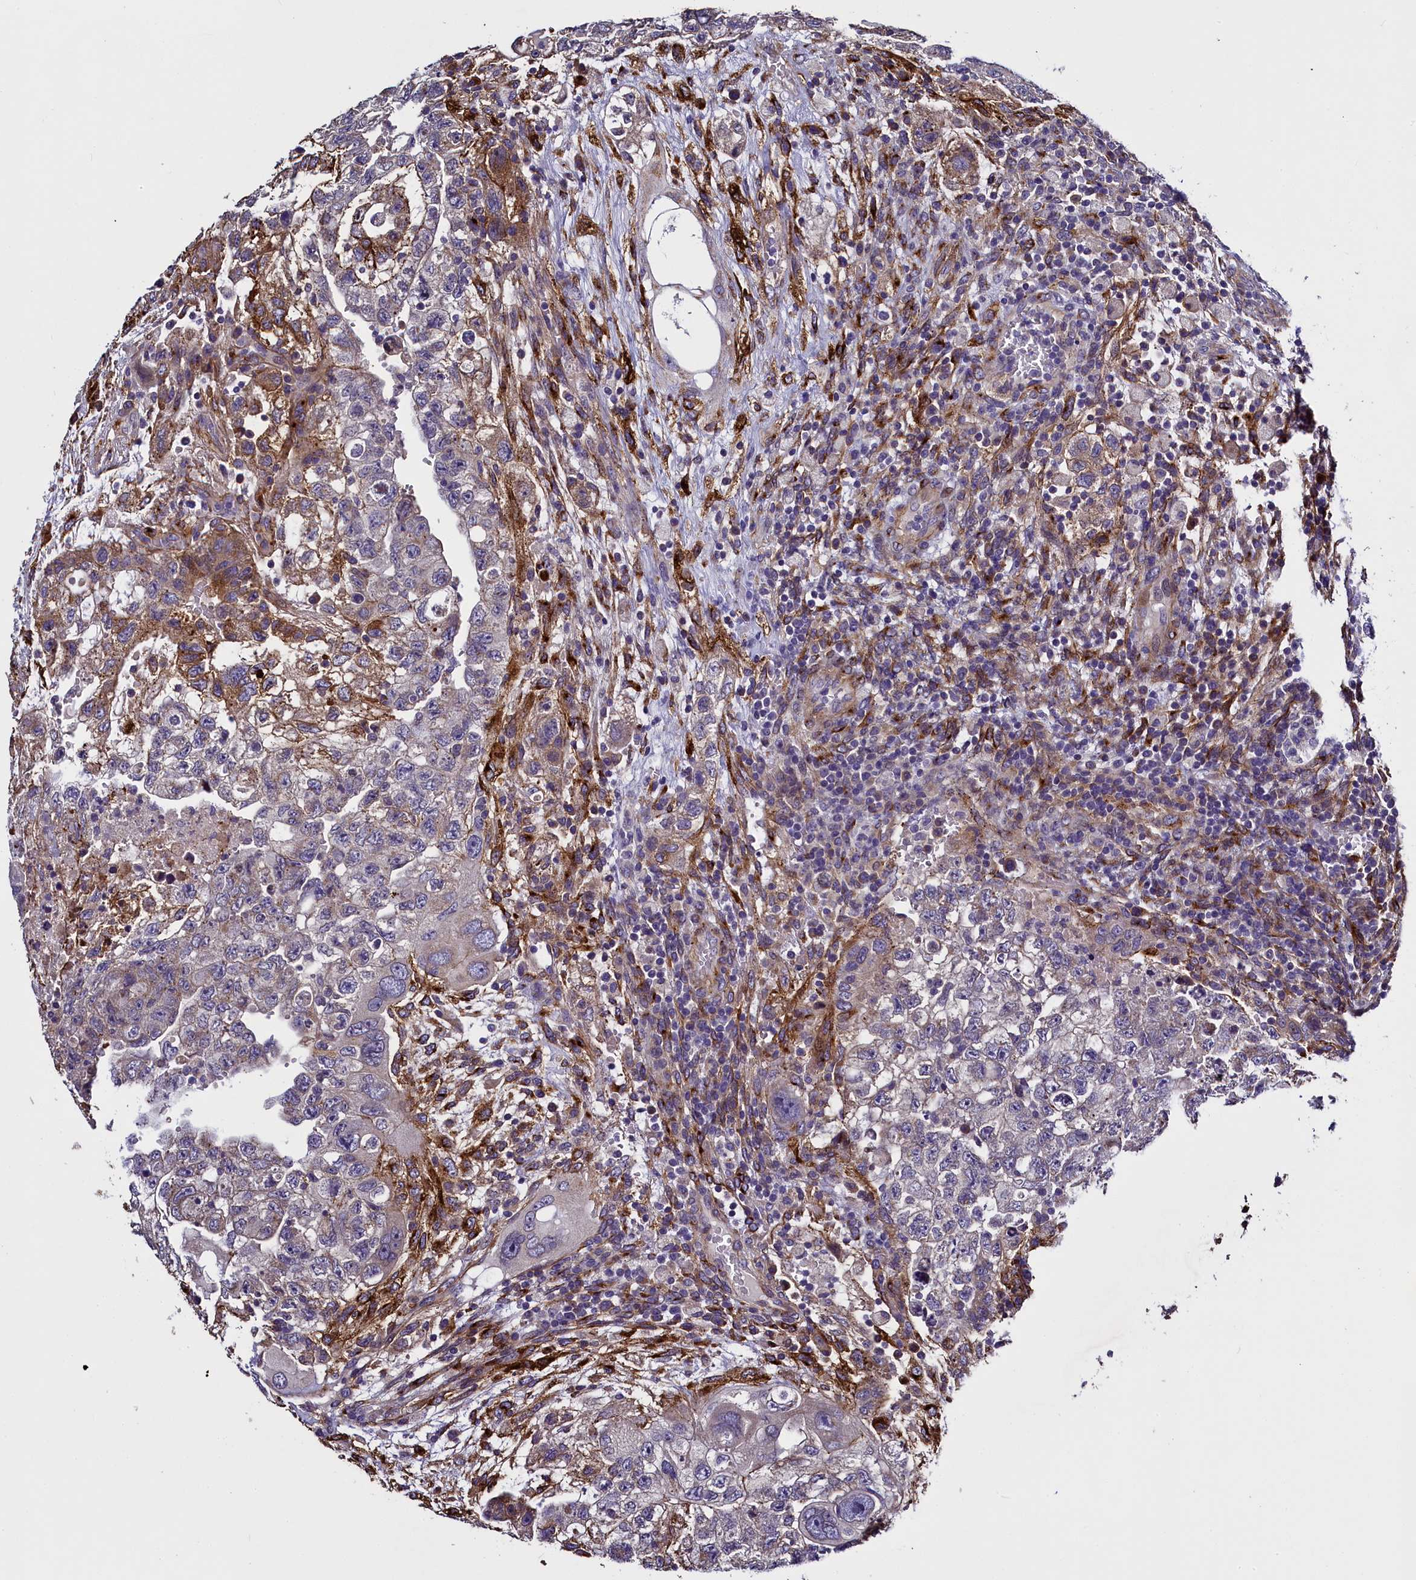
{"staining": {"intensity": "moderate", "quantity": "<25%", "location": "cytoplasmic/membranous"}, "tissue": "testis cancer", "cell_type": "Tumor cells", "image_type": "cancer", "snomed": [{"axis": "morphology", "description": "Carcinoma, Embryonal, NOS"}, {"axis": "topography", "description": "Testis"}], "caption": "Immunohistochemistry (IHC) staining of testis cancer, which displays low levels of moderate cytoplasmic/membranous staining in about <25% of tumor cells indicating moderate cytoplasmic/membranous protein staining. The staining was performed using DAB (brown) for protein detection and nuclei were counterstained in hematoxylin (blue).", "gene": "MRC2", "patient": {"sex": "male", "age": 36}}